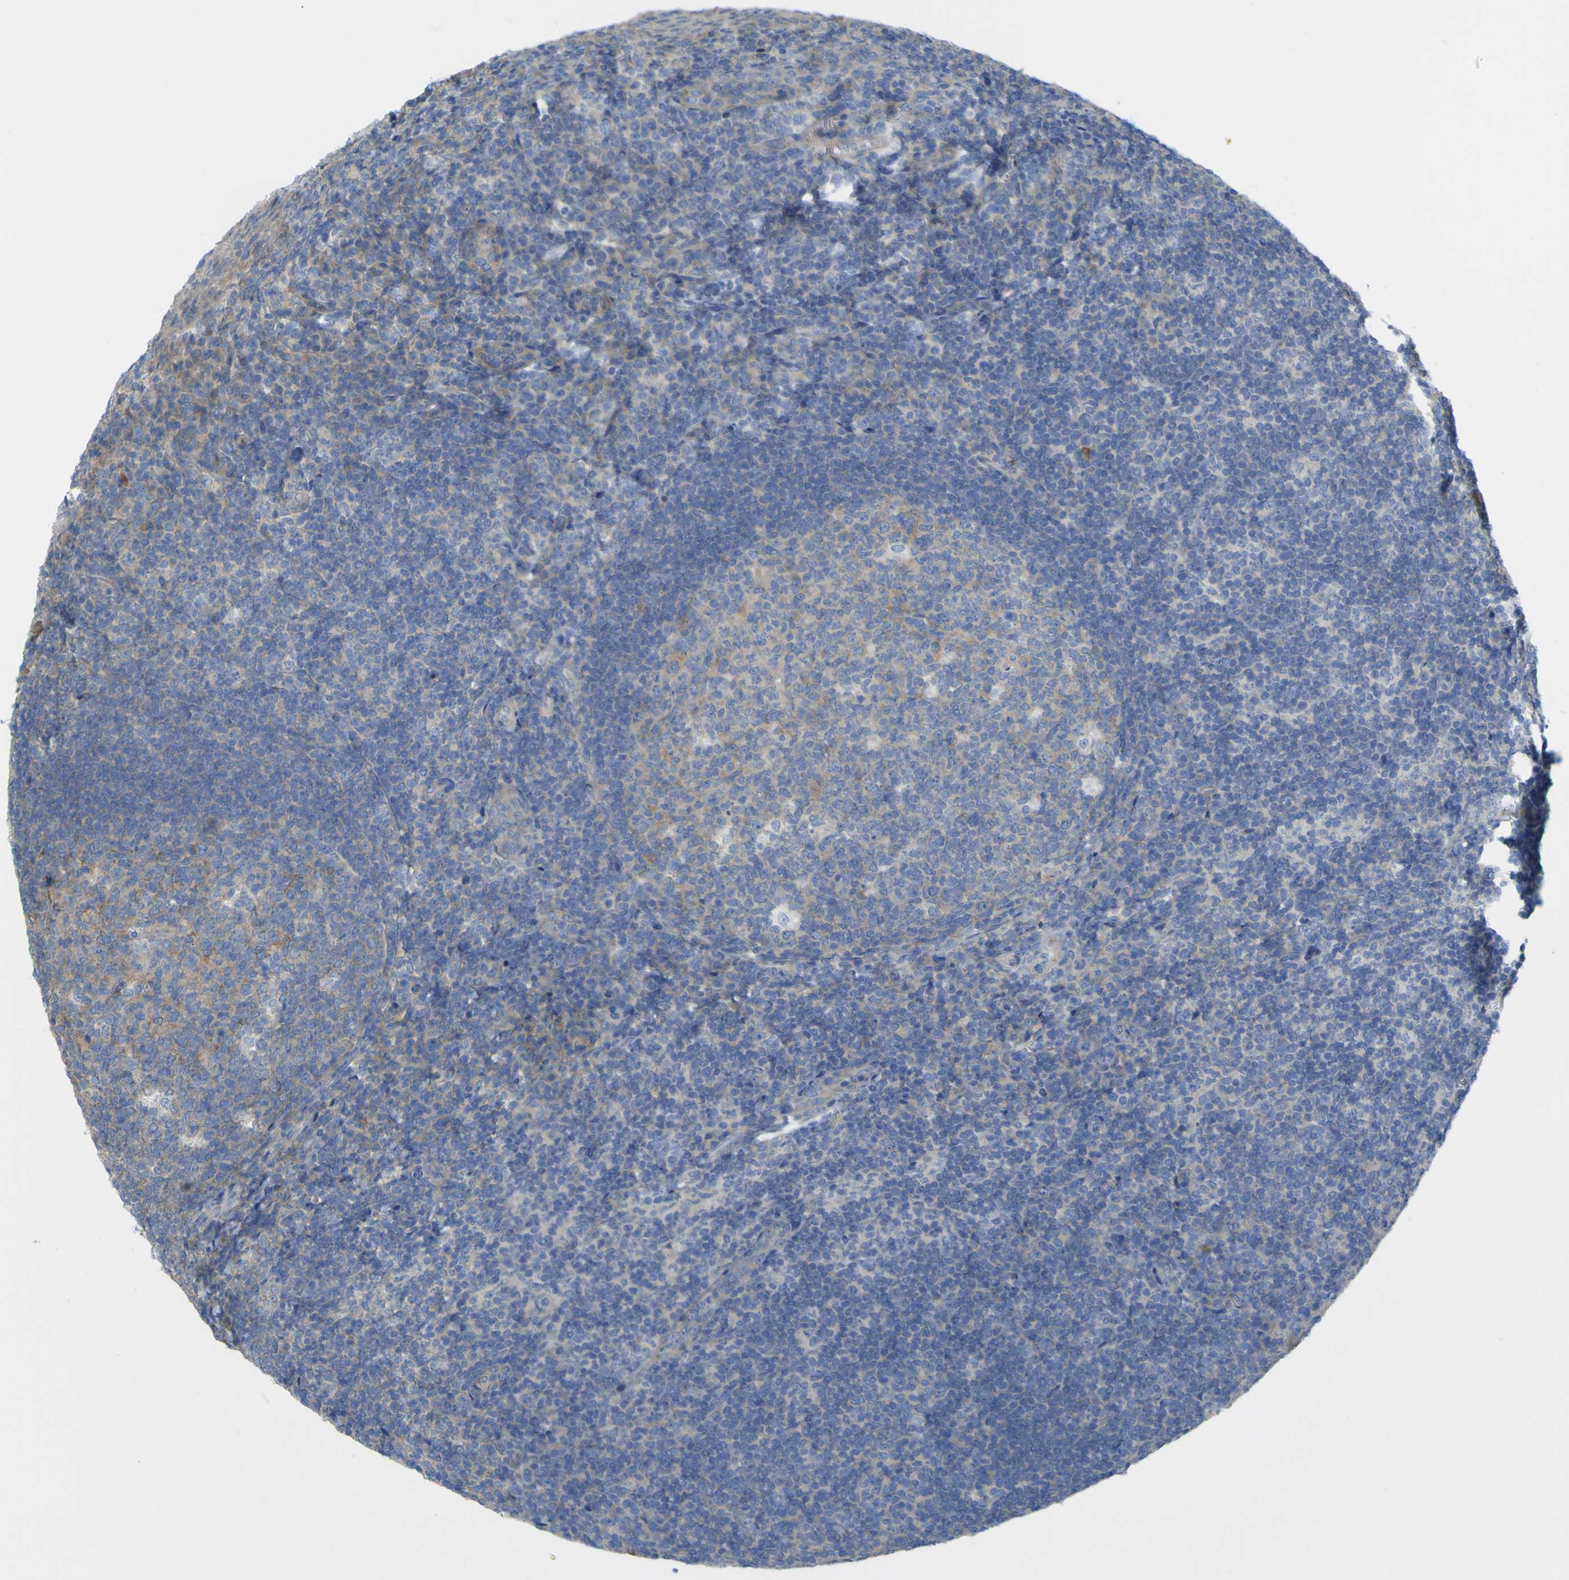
{"staining": {"intensity": "weak", "quantity": "<25%", "location": "cytoplasmic/membranous"}, "tissue": "tonsil", "cell_type": "Germinal center cells", "image_type": "normal", "snomed": [{"axis": "morphology", "description": "Normal tissue, NOS"}, {"axis": "topography", "description": "Tonsil"}], "caption": "There is no significant expression in germinal center cells of tonsil.", "gene": "MYEOV", "patient": {"sex": "male", "age": 37}}